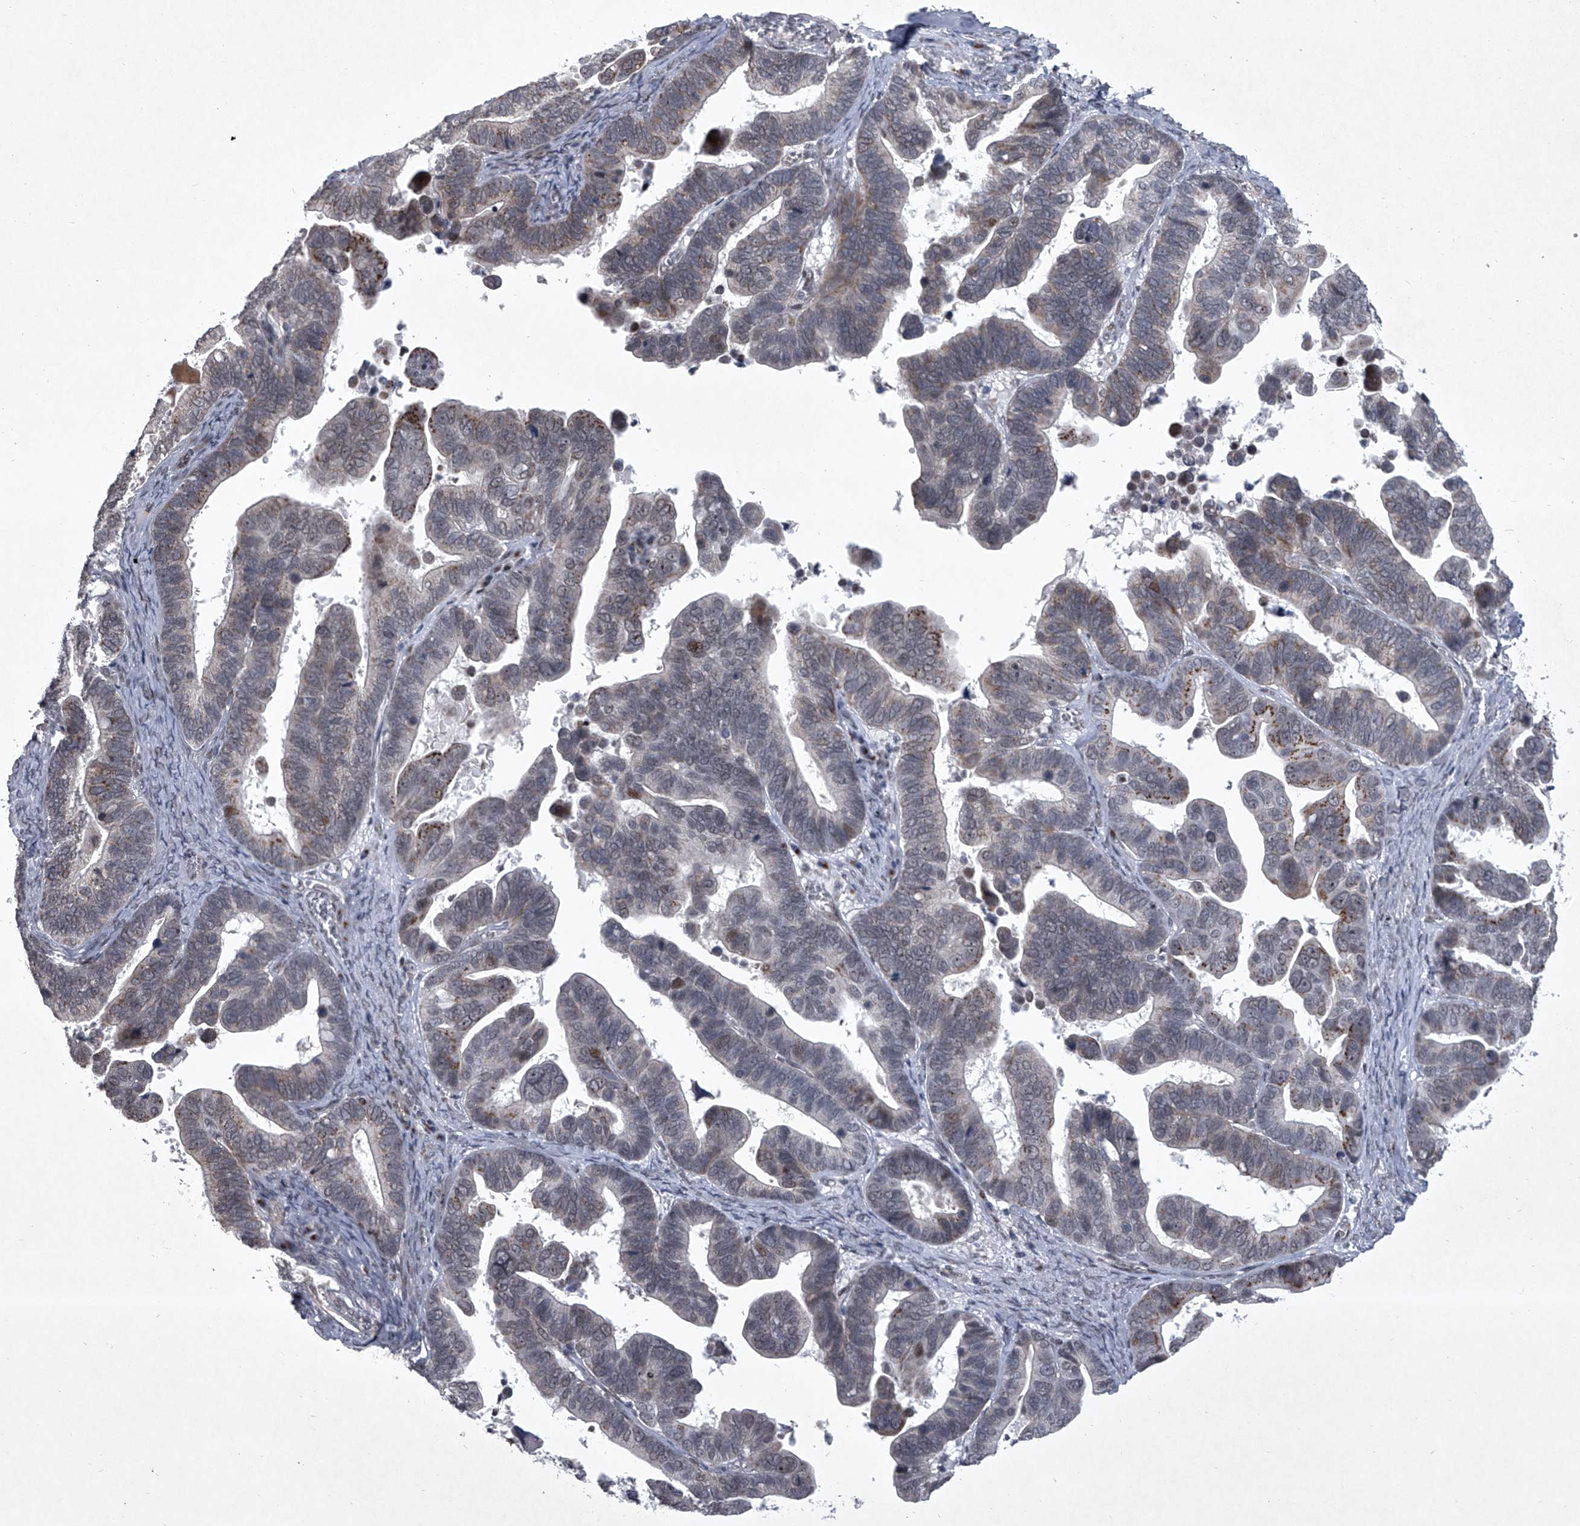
{"staining": {"intensity": "moderate", "quantity": "<25%", "location": "cytoplasmic/membranous,nuclear"}, "tissue": "ovarian cancer", "cell_type": "Tumor cells", "image_type": "cancer", "snomed": [{"axis": "morphology", "description": "Cystadenocarcinoma, serous, NOS"}, {"axis": "topography", "description": "Ovary"}], "caption": "Protein analysis of serous cystadenocarcinoma (ovarian) tissue demonstrates moderate cytoplasmic/membranous and nuclear staining in about <25% of tumor cells.", "gene": "MLLT1", "patient": {"sex": "female", "age": 56}}